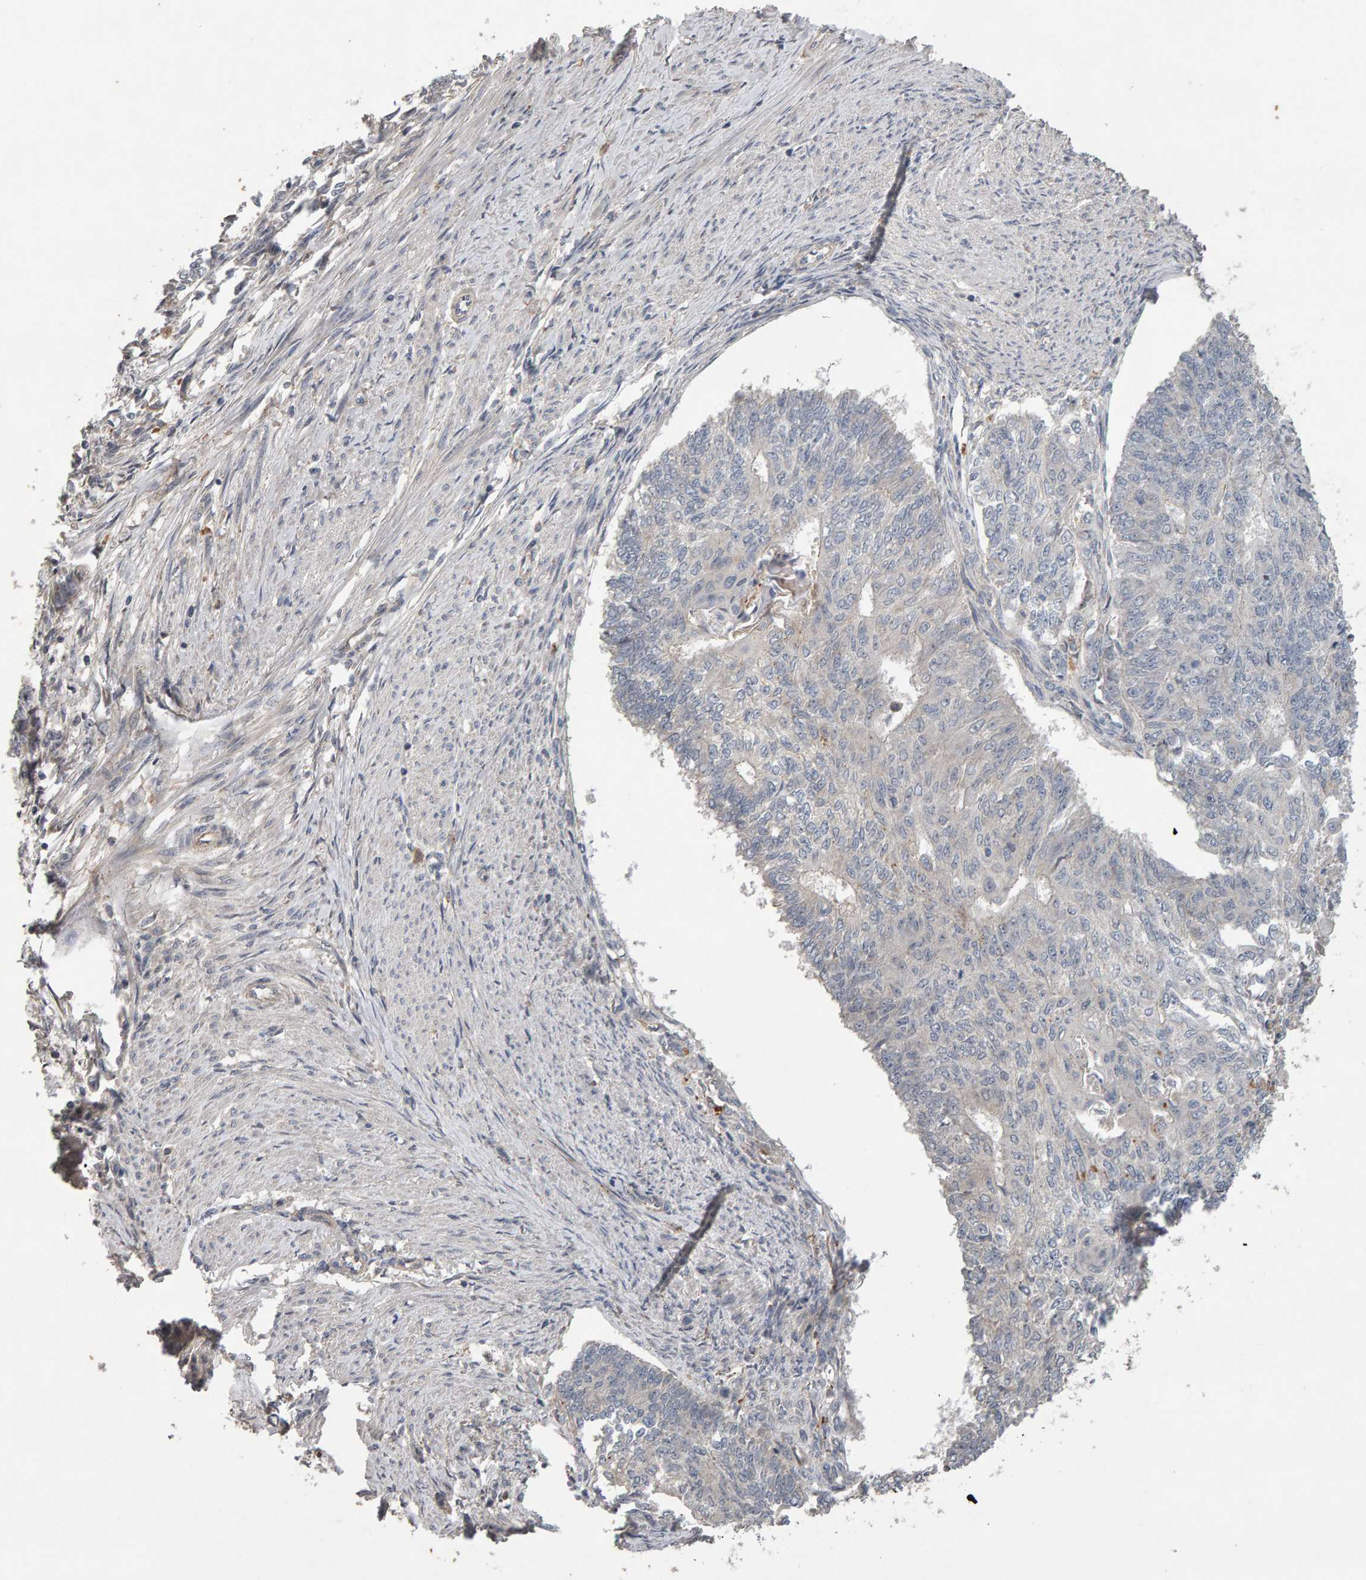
{"staining": {"intensity": "negative", "quantity": "none", "location": "none"}, "tissue": "endometrial cancer", "cell_type": "Tumor cells", "image_type": "cancer", "snomed": [{"axis": "morphology", "description": "Adenocarcinoma, NOS"}, {"axis": "topography", "description": "Endometrium"}], "caption": "DAB immunohistochemical staining of human adenocarcinoma (endometrial) reveals no significant positivity in tumor cells.", "gene": "COASY", "patient": {"sex": "female", "age": 32}}